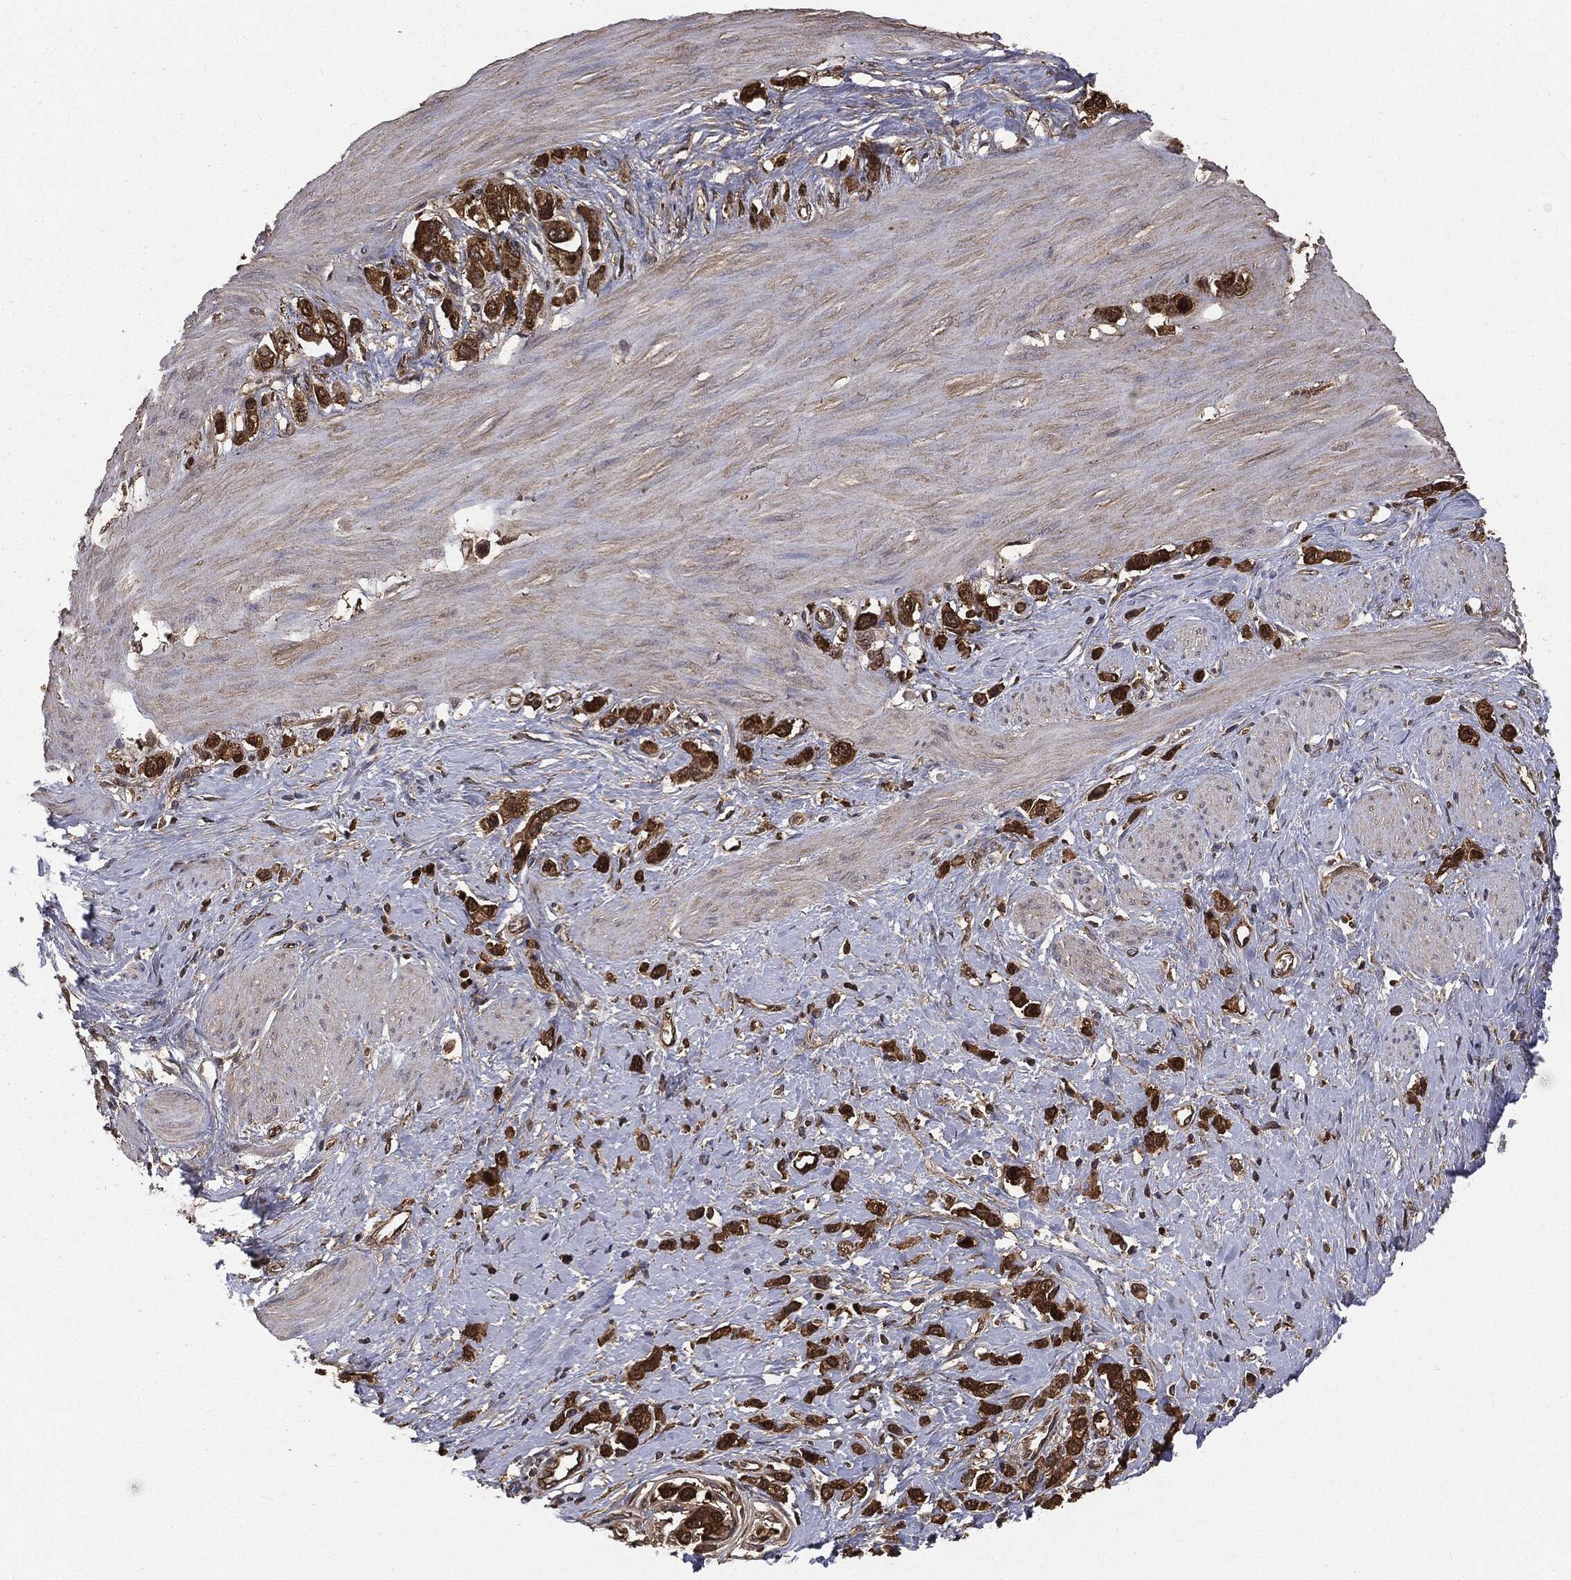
{"staining": {"intensity": "strong", "quantity": ">75%", "location": "cytoplasmic/membranous"}, "tissue": "stomach cancer", "cell_type": "Tumor cells", "image_type": "cancer", "snomed": [{"axis": "morphology", "description": "Normal tissue, NOS"}, {"axis": "morphology", "description": "Adenocarcinoma, NOS"}, {"axis": "morphology", "description": "Adenocarcinoma, High grade"}, {"axis": "topography", "description": "Stomach, upper"}, {"axis": "topography", "description": "Stomach"}], "caption": "Tumor cells reveal high levels of strong cytoplasmic/membranous staining in approximately >75% of cells in human stomach adenocarcinoma.", "gene": "NME1", "patient": {"sex": "female", "age": 65}}